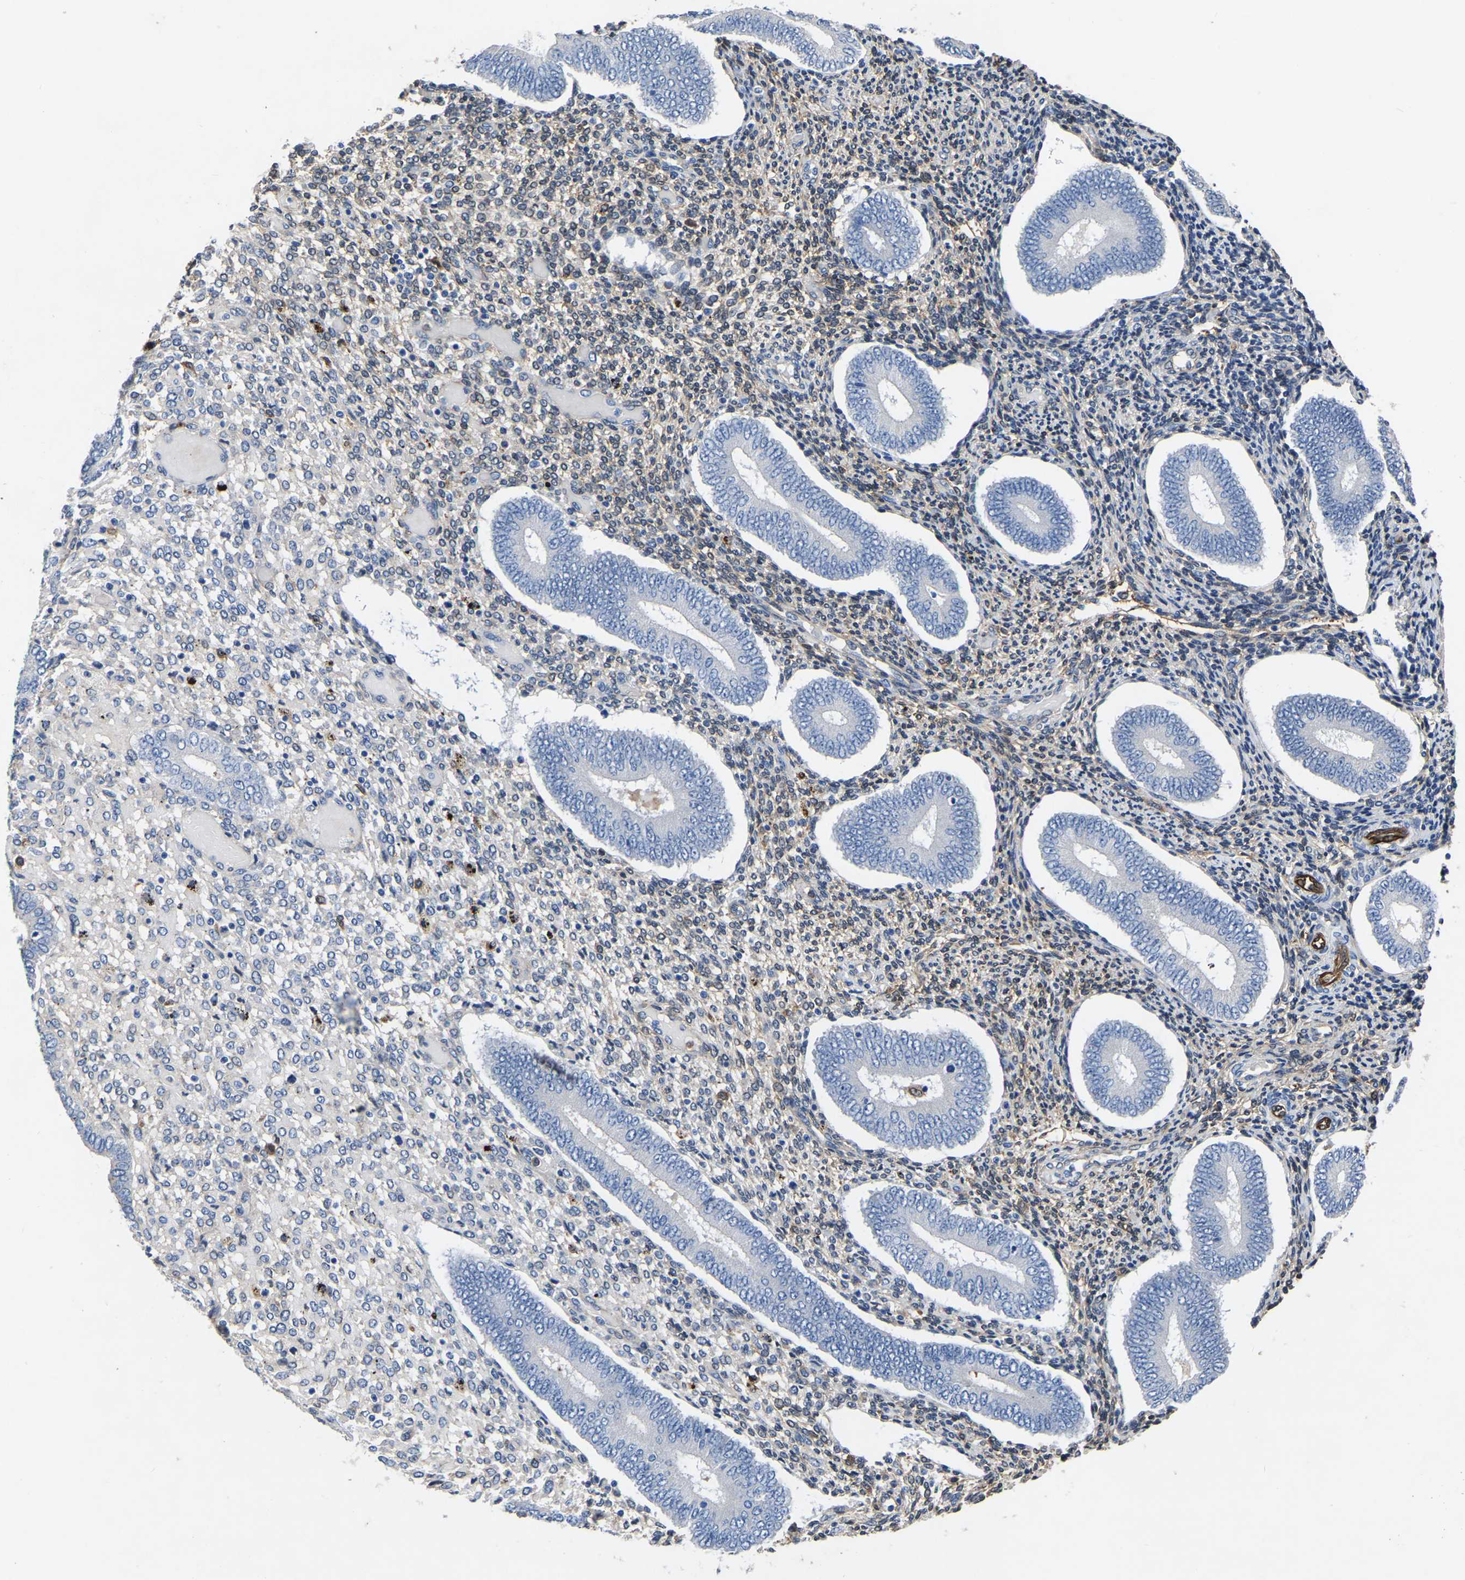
{"staining": {"intensity": "weak", "quantity": "25%-75%", "location": "cytoplasmic/membranous"}, "tissue": "endometrium", "cell_type": "Cells in endometrial stroma", "image_type": "normal", "snomed": [{"axis": "morphology", "description": "Normal tissue, NOS"}, {"axis": "topography", "description": "Endometrium"}], "caption": "A high-resolution histopathology image shows immunohistochemistry (IHC) staining of normal endometrium, which reveals weak cytoplasmic/membranous positivity in approximately 25%-75% of cells in endometrial stroma.", "gene": "ATG2B", "patient": {"sex": "female", "age": 42}}